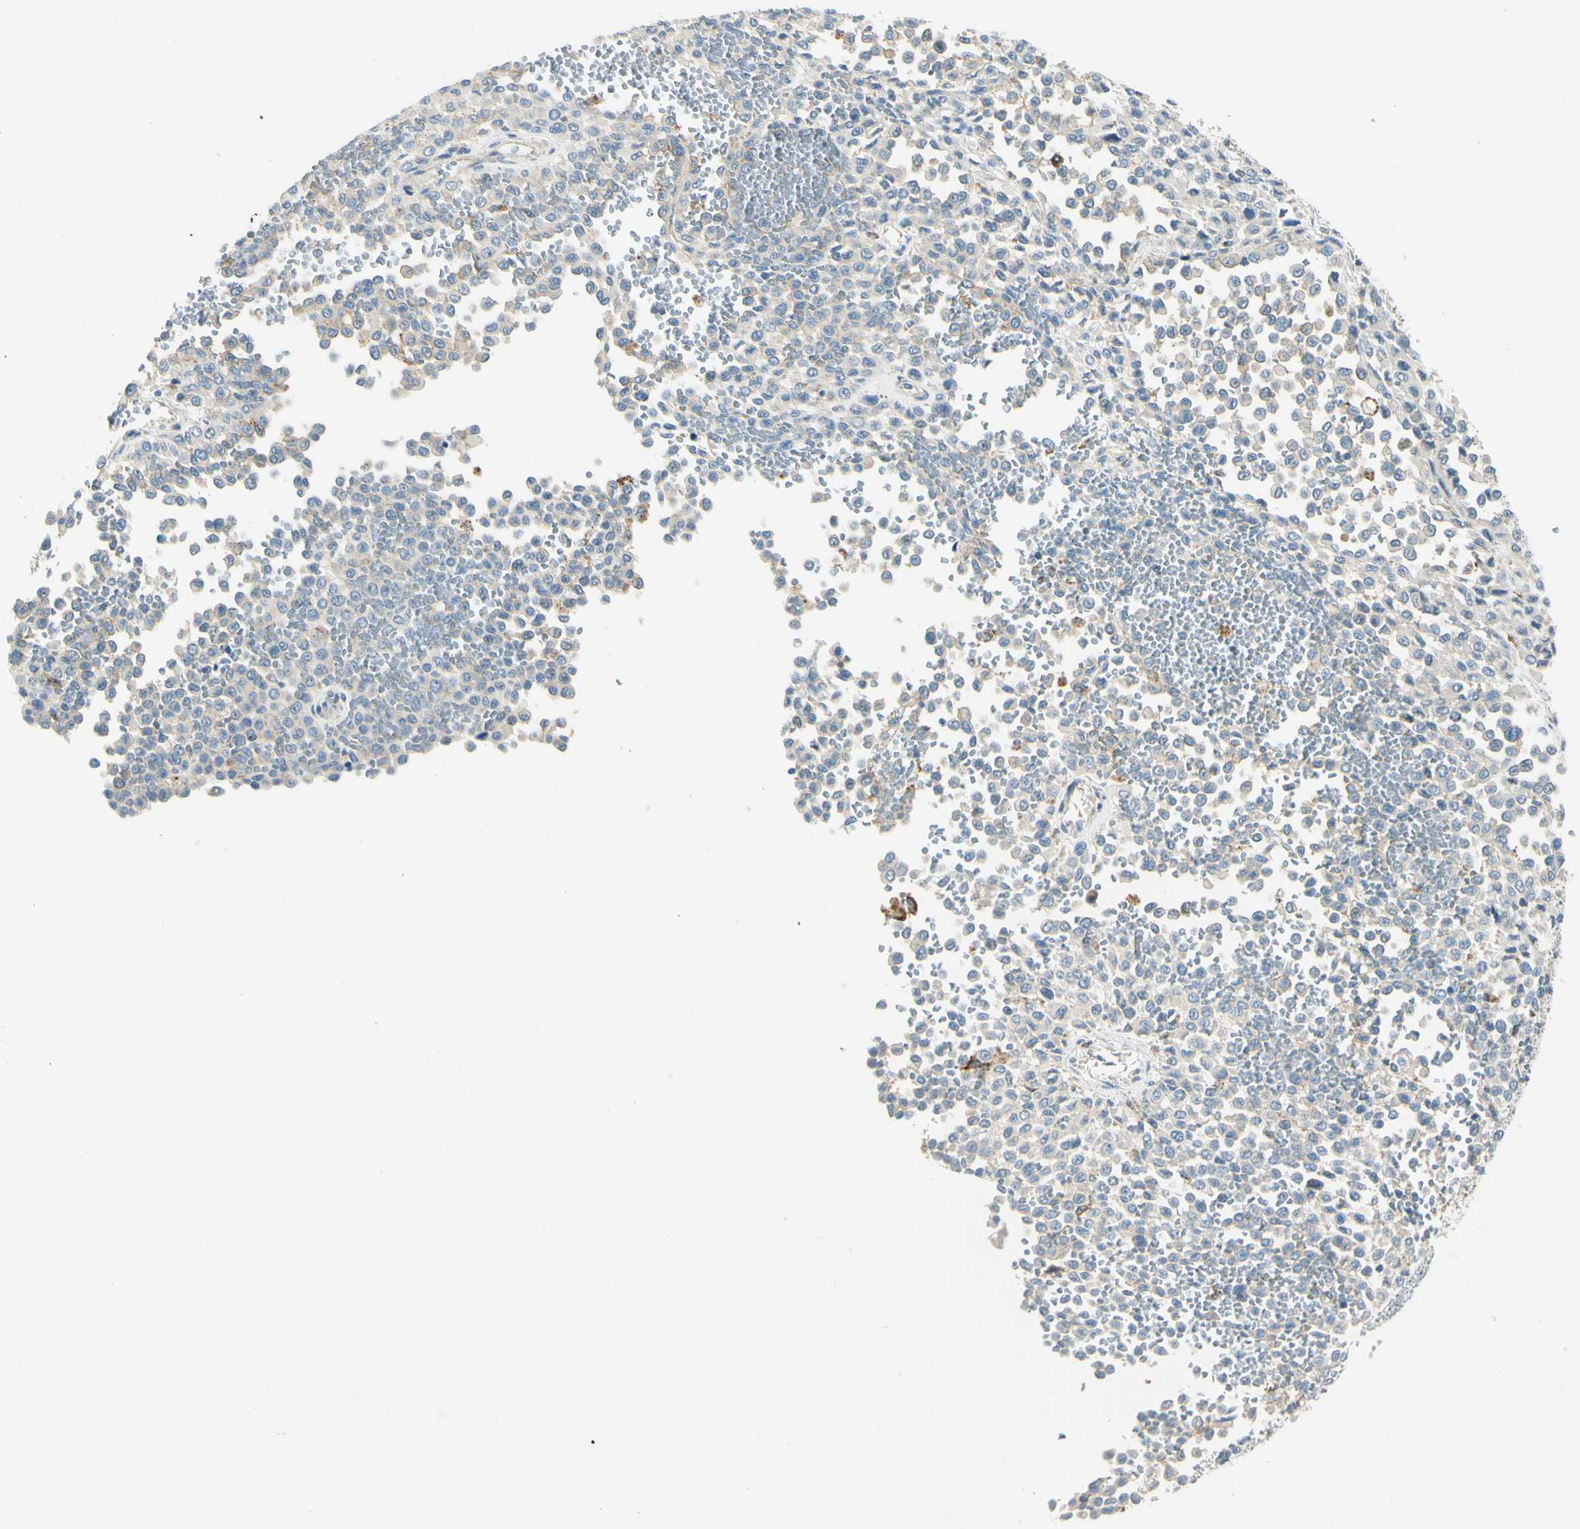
{"staining": {"intensity": "negative", "quantity": "none", "location": "none"}, "tissue": "melanoma", "cell_type": "Tumor cells", "image_type": "cancer", "snomed": [{"axis": "morphology", "description": "Malignant melanoma, Metastatic site"}, {"axis": "topography", "description": "Pancreas"}], "caption": "IHC of human melanoma exhibits no staining in tumor cells.", "gene": "LAMA3", "patient": {"sex": "female", "age": 30}}